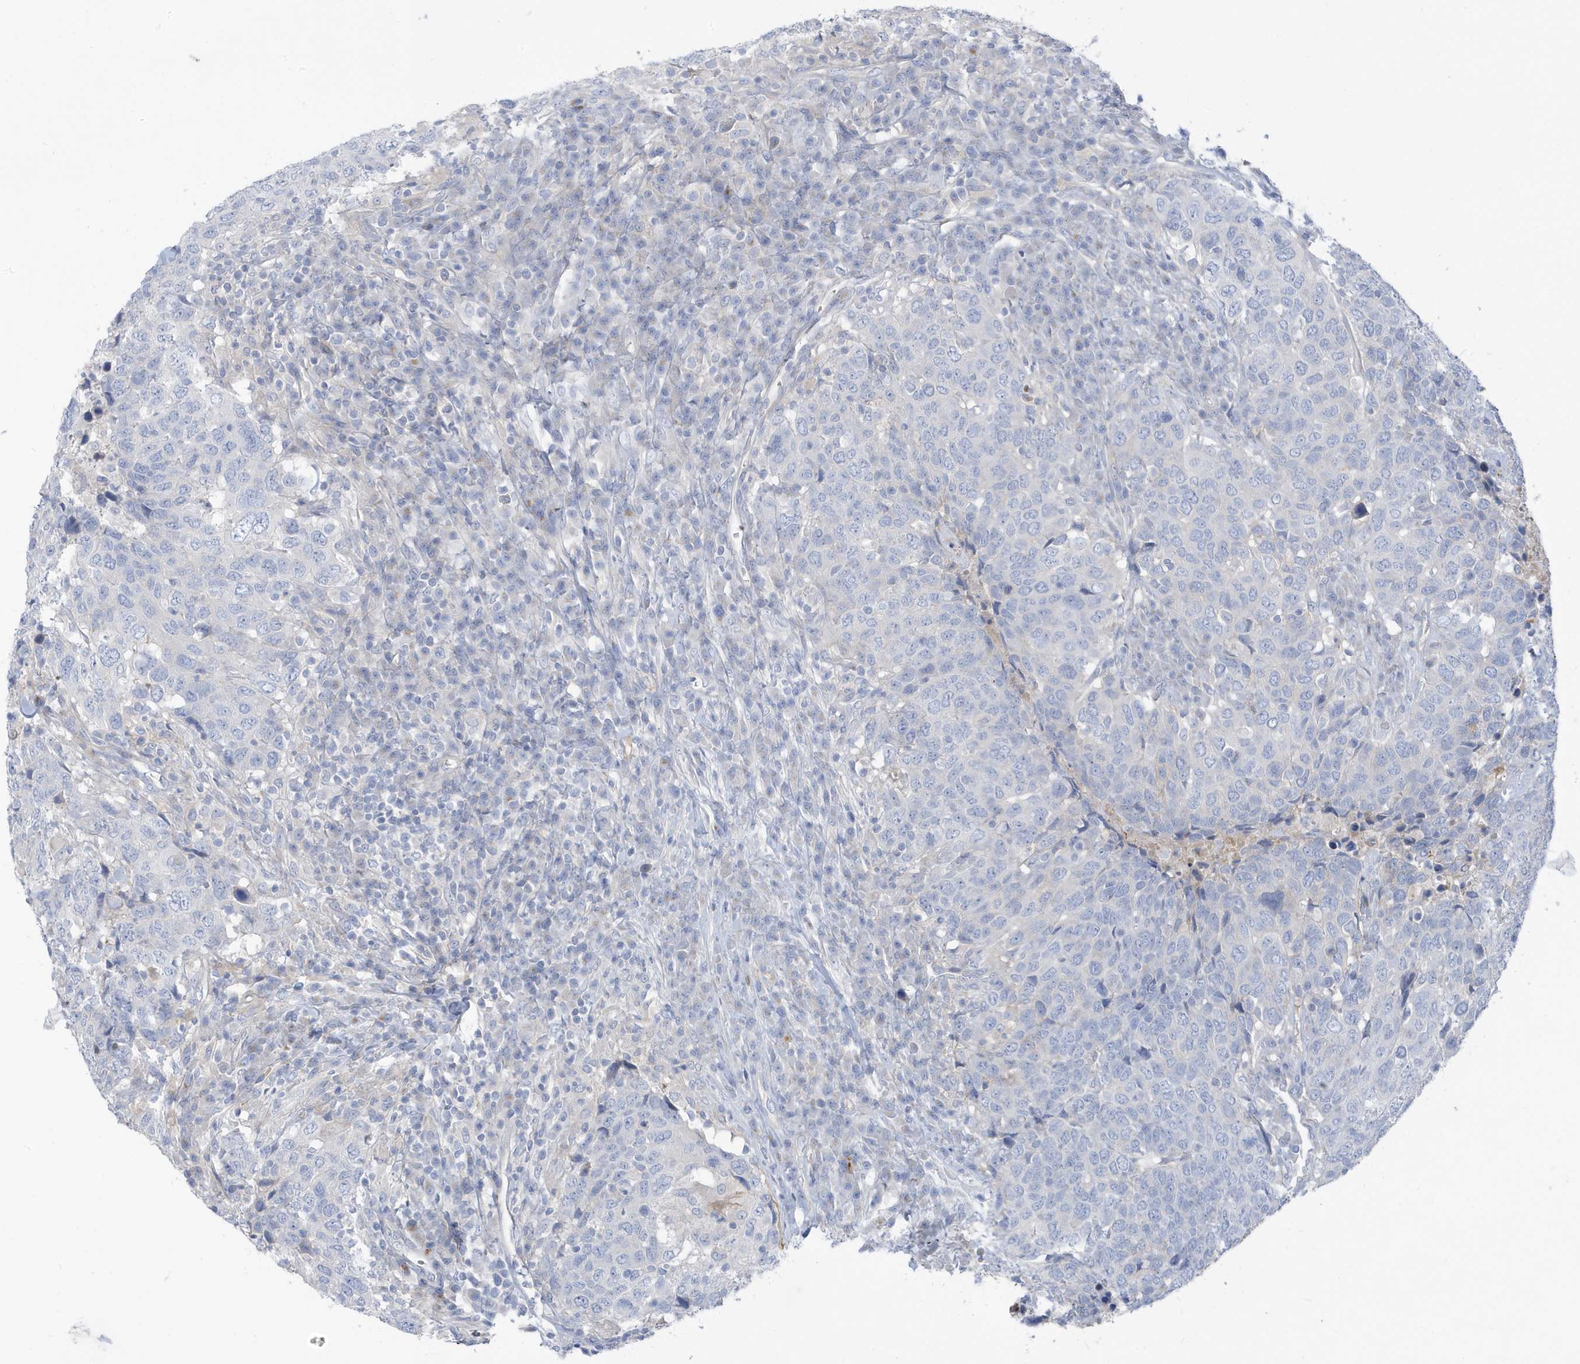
{"staining": {"intensity": "negative", "quantity": "none", "location": "none"}, "tissue": "head and neck cancer", "cell_type": "Tumor cells", "image_type": "cancer", "snomed": [{"axis": "morphology", "description": "Squamous cell carcinoma, NOS"}, {"axis": "topography", "description": "Head-Neck"}], "caption": "Immunohistochemistry (IHC) of human head and neck cancer shows no staining in tumor cells.", "gene": "ATP13A5", "patient": {"sex": "male", "age": 66}}